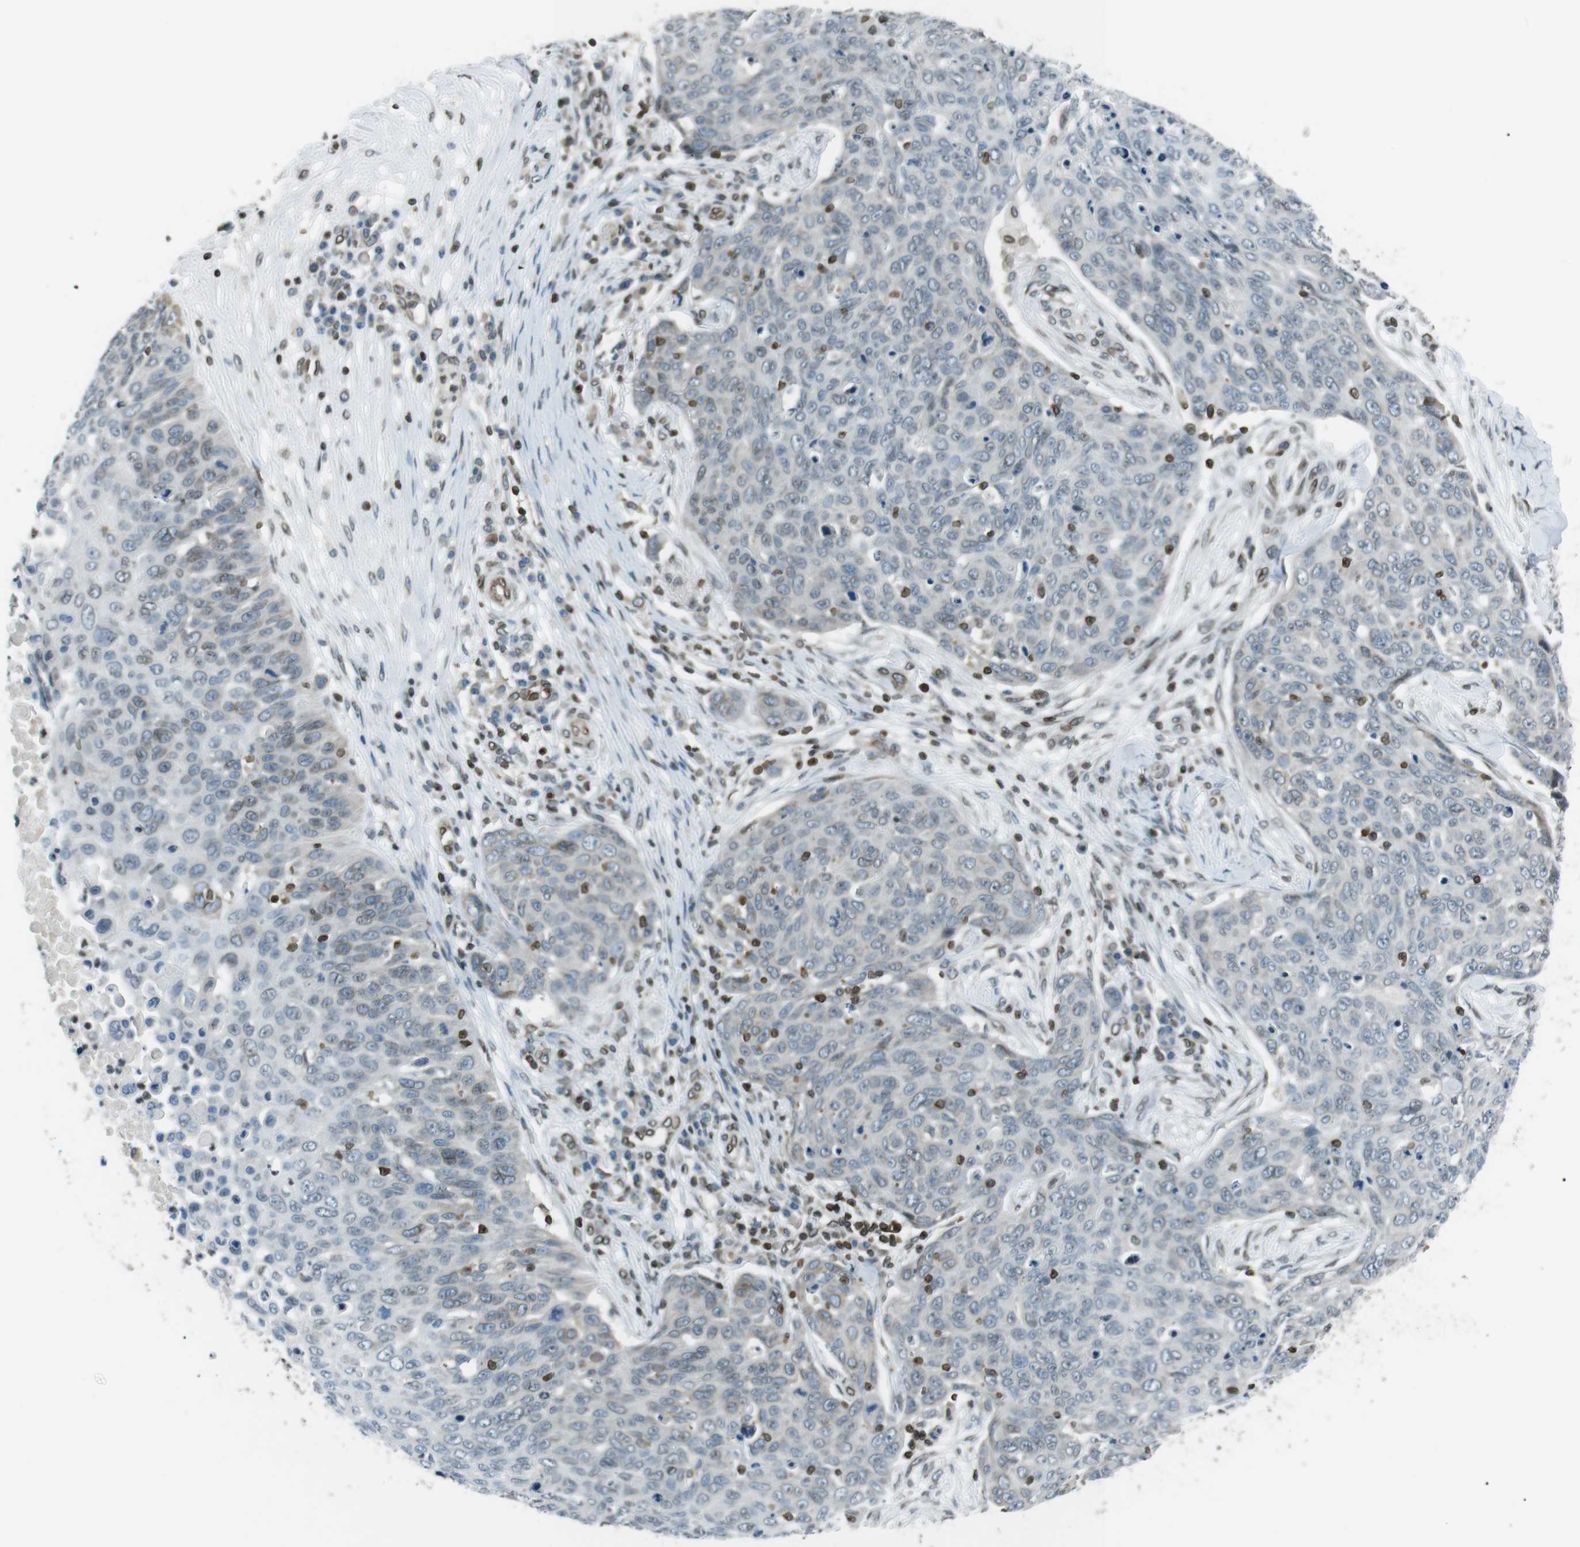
{"staining": {"intensity": "negative", "quantity": "none", "location": "none"}, "tissue": "skin cancer", "cell_type": "Tumor cells", "image_type": "cancer", "snomed": [{"axis": "morphology", "description": "Squamous cell carcinoma in situ, NOS"}, {"axis": "morphology", "description": "Squamous cell carcinoma, NOS"}, {"axis": "topography", "description": "Skin"}], "caption": "This is an IHC image of human squamous cell carcinoma in situ (skin). There is no positivity in tumor cells.", "gene": "TMX4", "patient": {"sex": "male", "age": 93}}